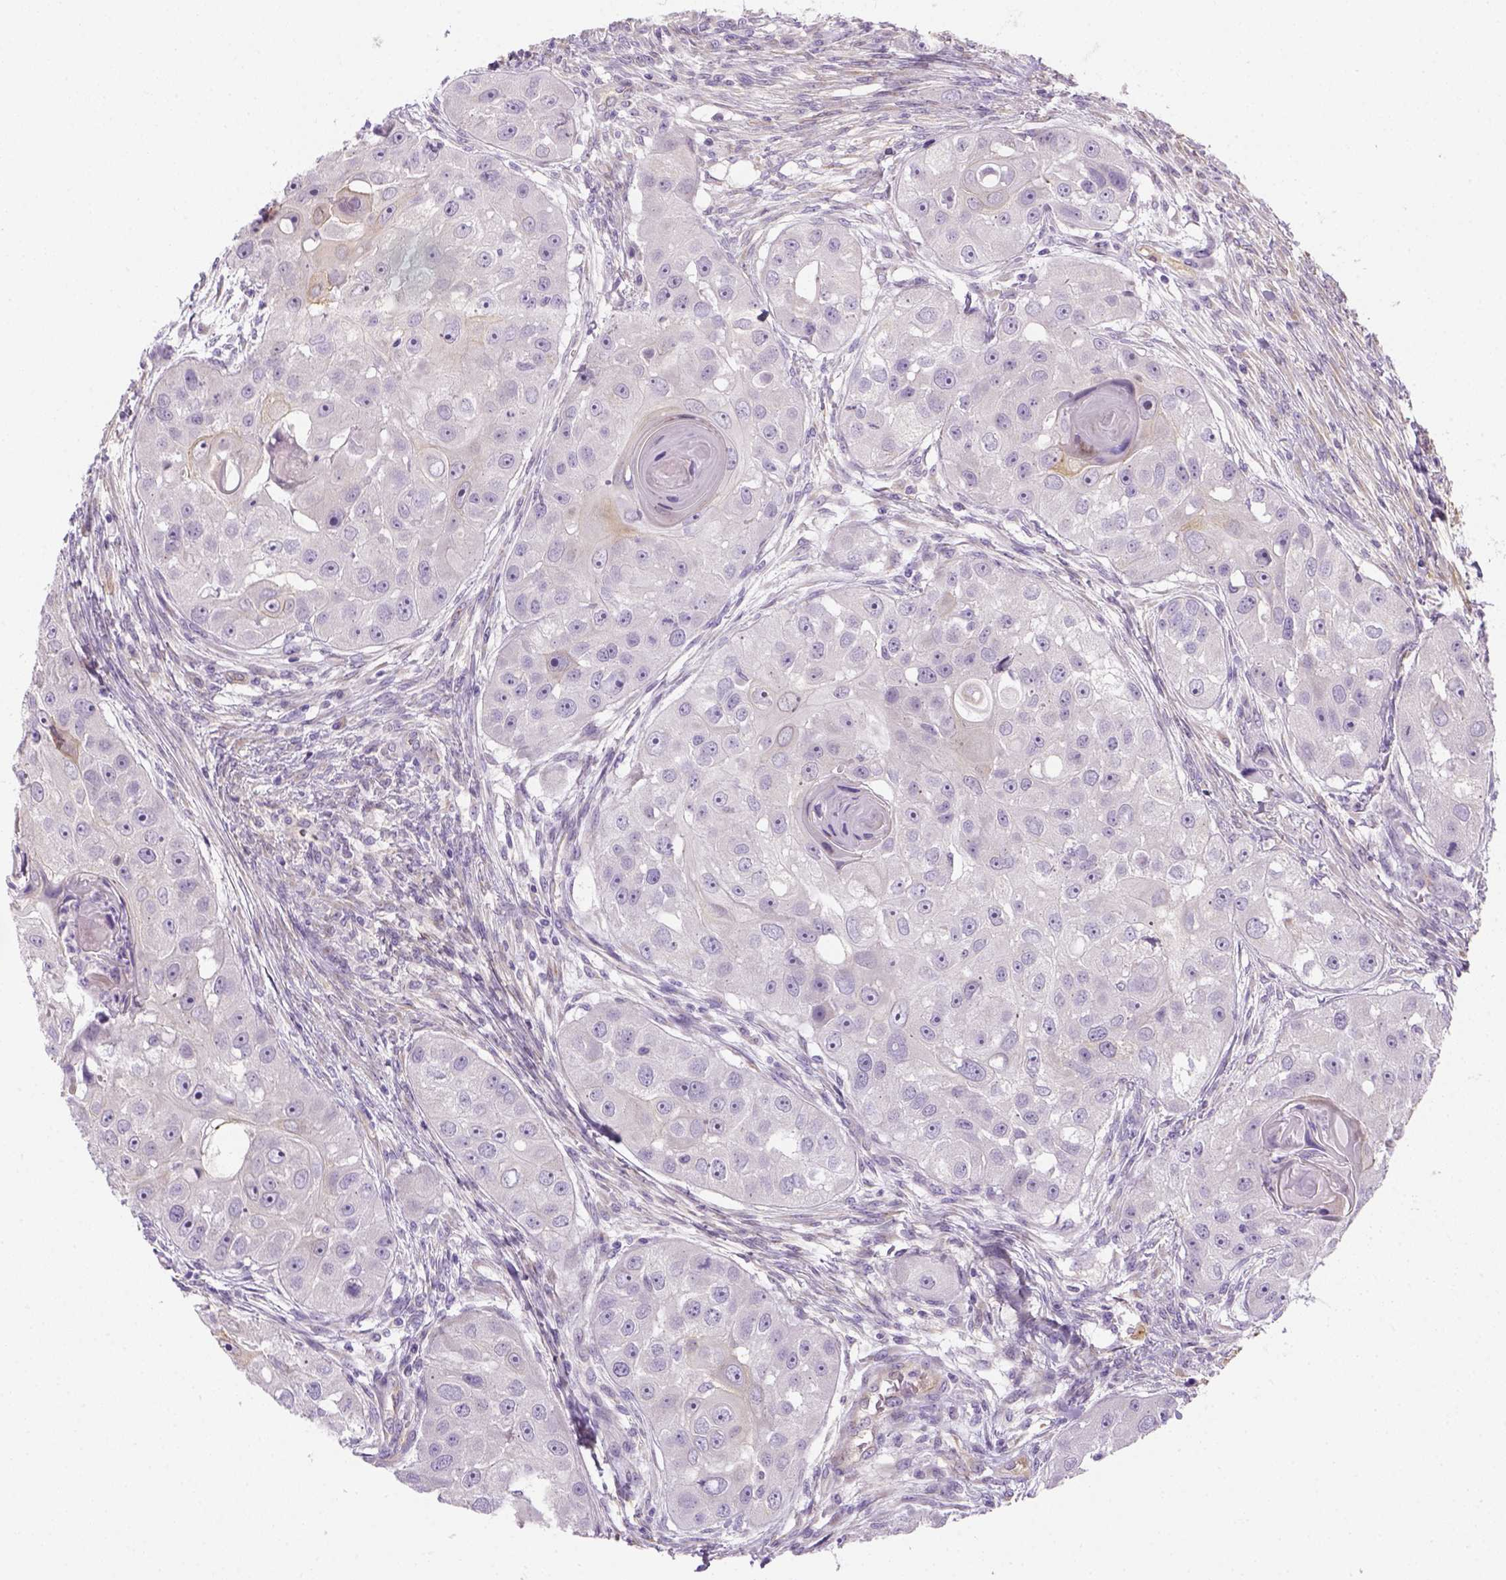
{"staining": {"intensity": "negative", "quantity": "none", "location": "none"}, "tissue": "head and neck cancer", "cell_type": "Tumor cells", "image_type": "cancer", "snomed": [{"axis": "morphology", "description": "Squamous cell carcinoma, NOS"}, {"axis": "topography", "description": "Head-Neck"}], "caption": "An image of human head and neck cancer (squamous cell carcinoma) is negative for staining in tumor cells.", "gene": "CACNB1", "patient": {"sex": "male", "age": 51}}